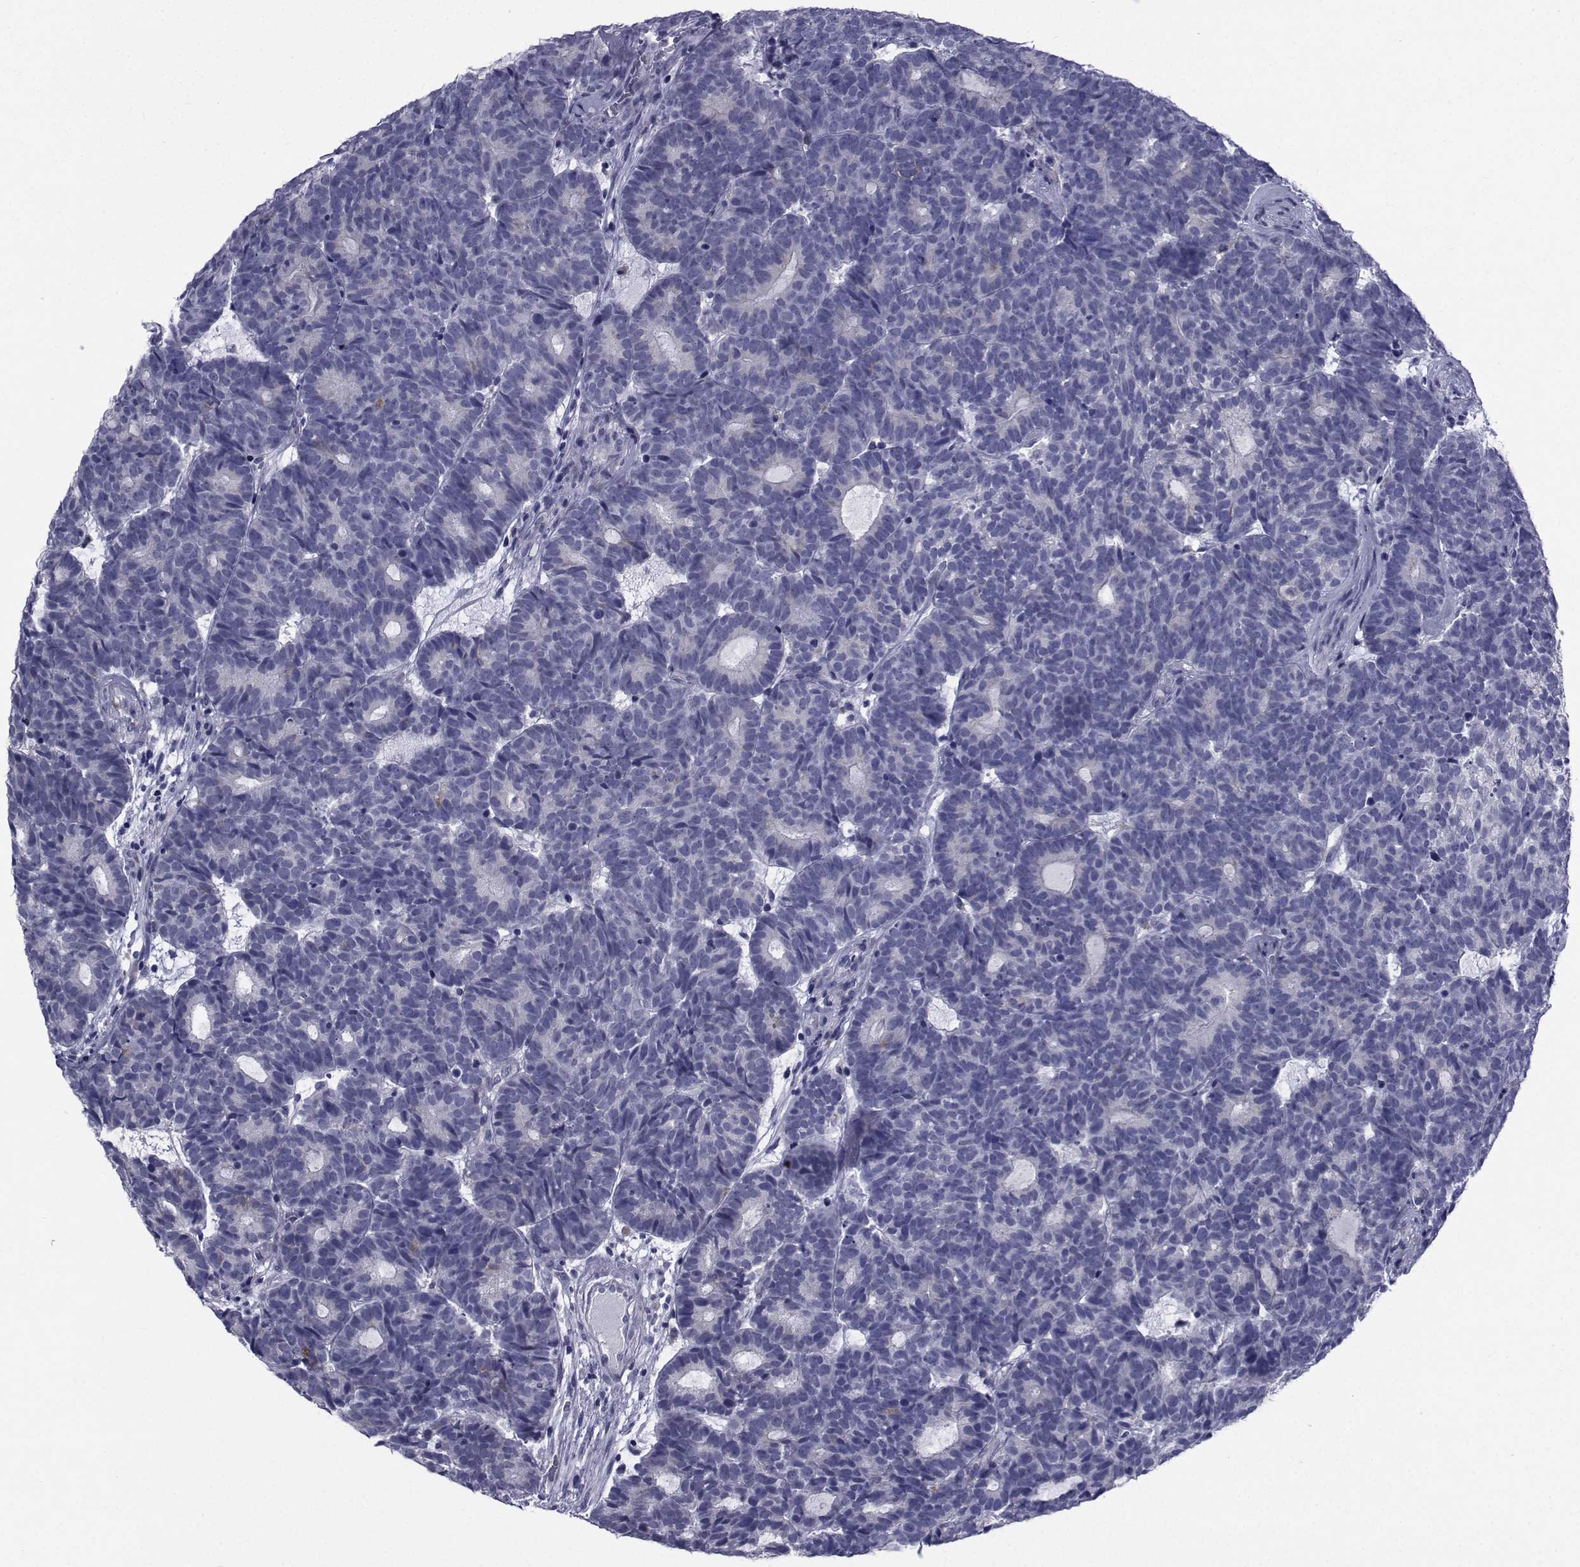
{"staining": {"intensity": "negative", "quantity": "none", "location": "none"}, "tissue": "head and neck cancer", "cell_type": "Tumor cells", "image_type": "cancer", "snomed": [{"axis": "morphology", "description": "Adenocarcinoma, NOS"}, {"axis": "topography", "description": "Head-Neck"}], "caption": "This image is of head and neck cancer (adenocarcinoma) stained with immunohistochemistry (IHC) to label a protein in brown with the nuclei are counter-stained blue. There is no staining in tumor cells. Brightfield microscopy of immunohistochemistry (IHC) stained with DAB (3,3'-diaminobenzidine) (brown) and hematoxylin (blue), captured at high magnification.", "gene": "ROPN1", "patient": {"sex": "female", "age": 81}}